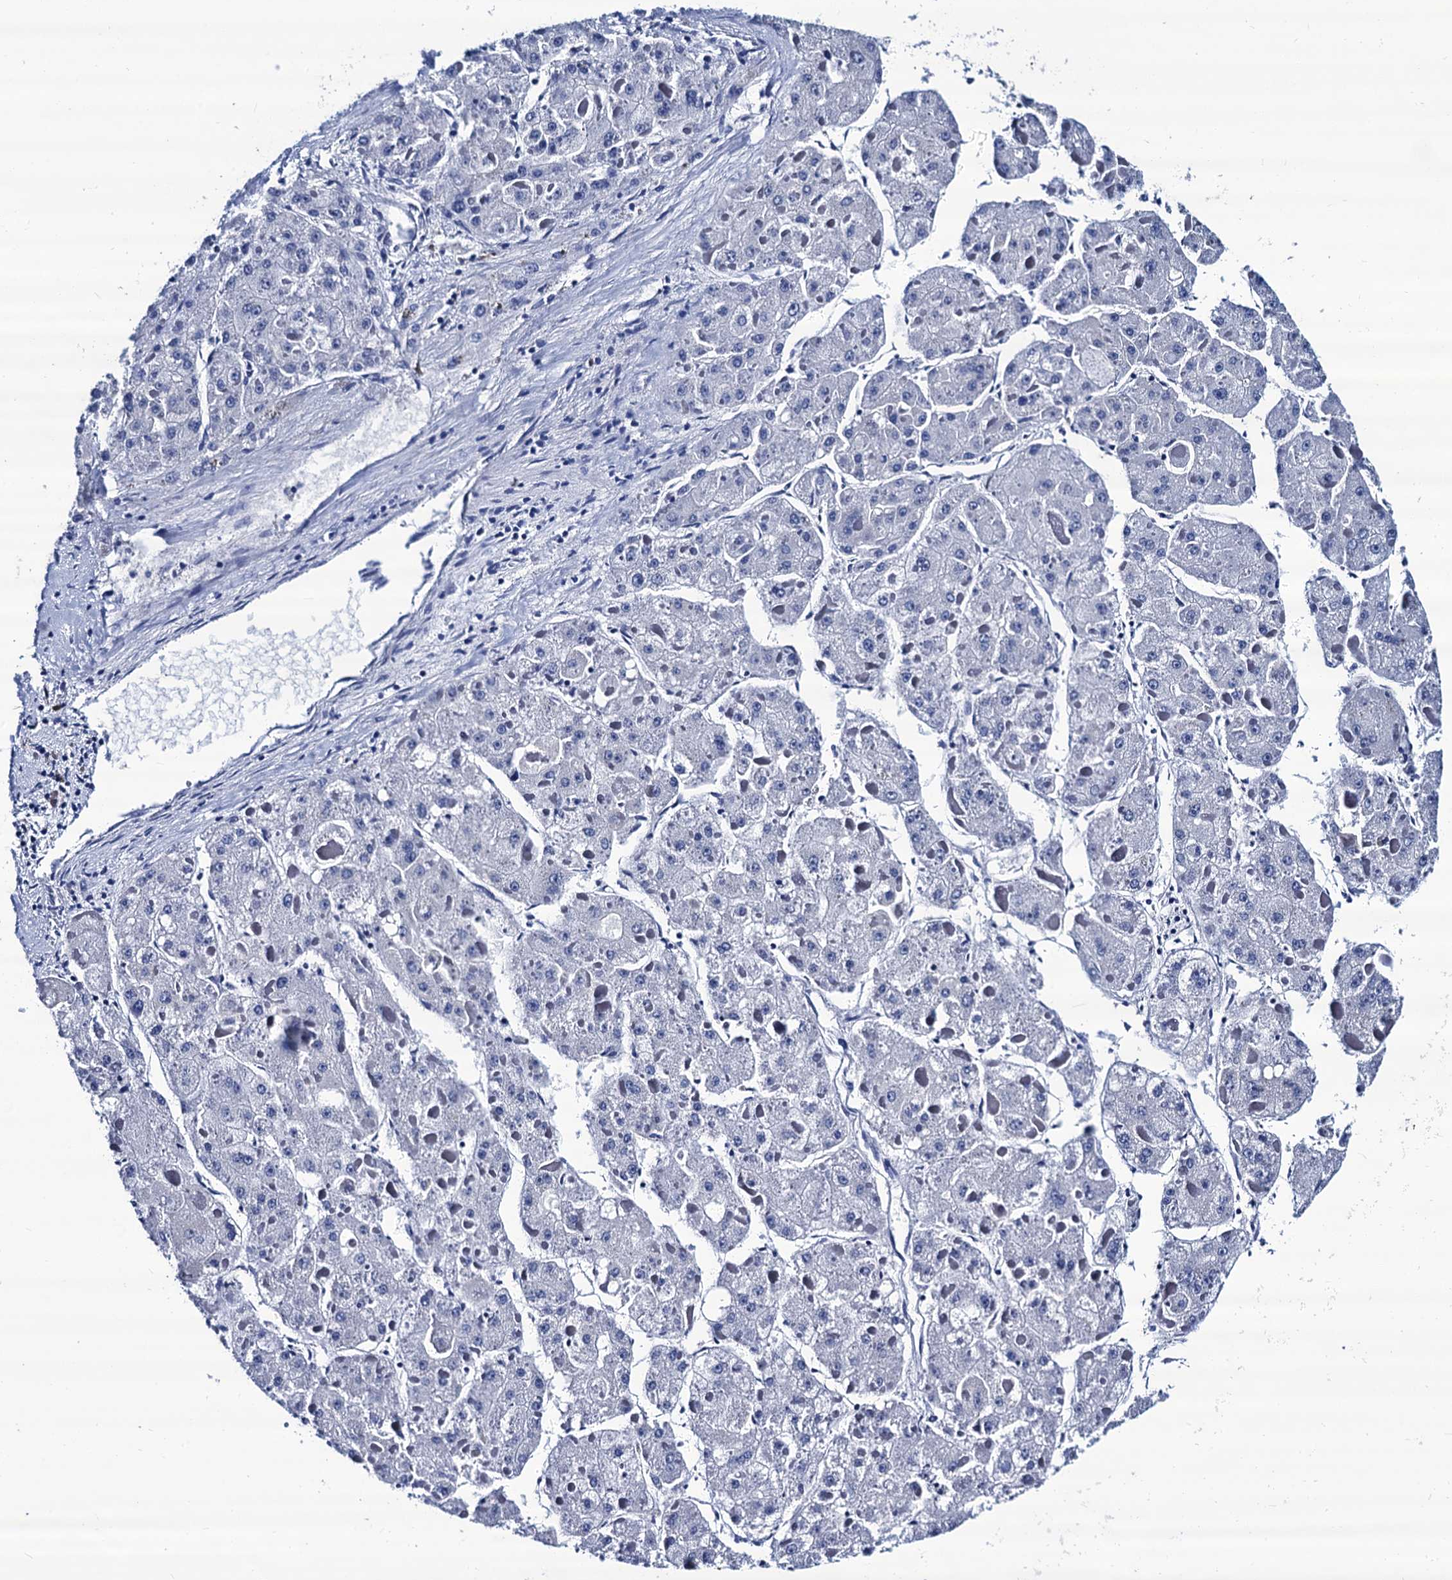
{"staining": {"intensity": "negative", "quantity": "none", "location": "none"}, "tissue": "liver cancer", "cell_type": "Tumor cells", "image_type": "cancer", "snomed": [{"axis": "morphology", "description": "Carcinoma, Hepatocellular, NOS"}, {"axis": "topography", "description": "Liver"}], "caption": "Hepatocellular carcinoma (liver) was stained to show a protein in brown. There is no significant positivity in tumor cells.", "gene": "LRRC30", "patient": {"sex": "female", "age": 73}}